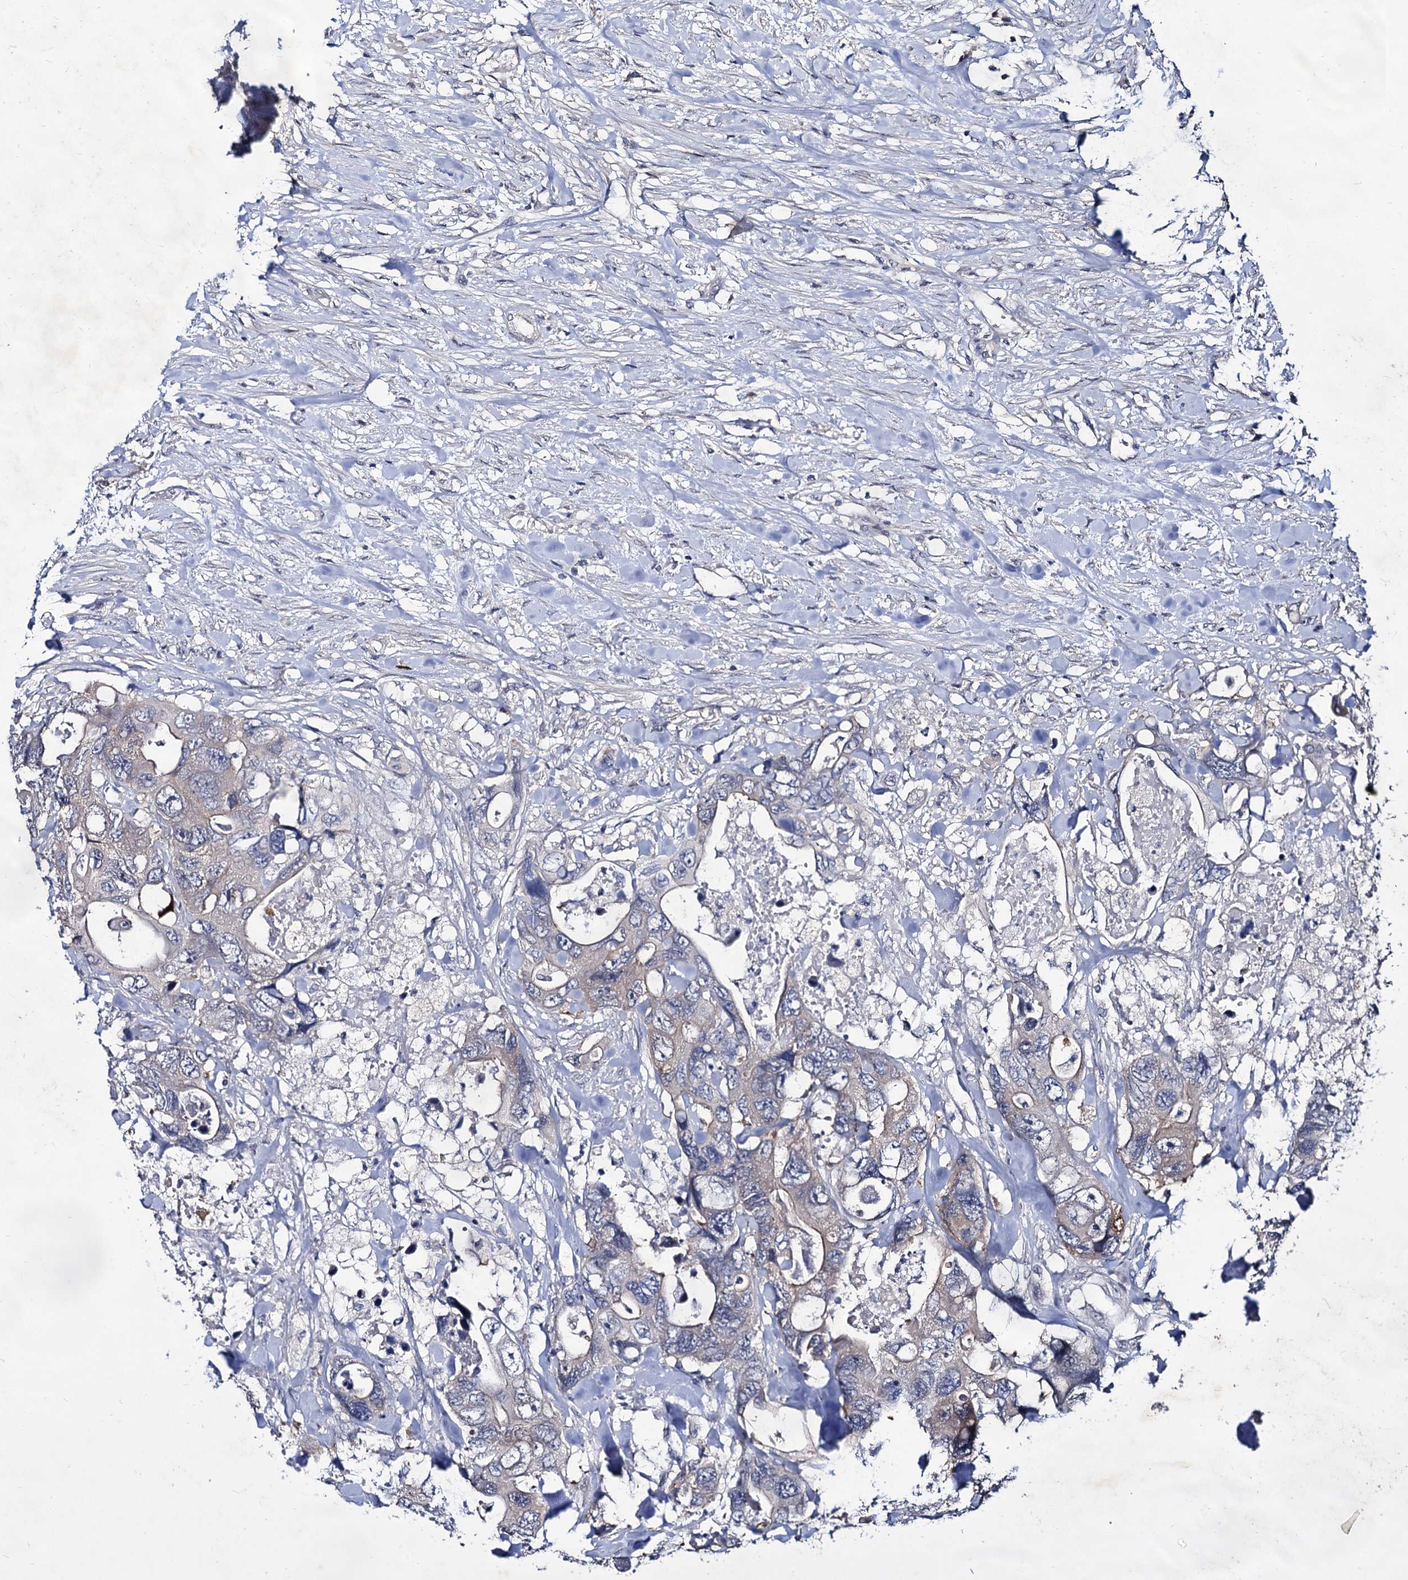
{"staining": {"intensity": "weak", "quantity": "<25%", "location": "cytoplasmic/membranous"}, "tissue": "colorectal cancer", "cell_type": "Tumor cells", "image_type": "cancer", "snomed": [{"axis": "morphology", "description": "Adenocarcinoma, NOS"}, {"axis": "topography", "description": "Rectum"}], "caption": "A high-resolution photomicrograph shows immunohistochemistry staining of colorectal cancer, which exhibits no significant expression in tumor cells.", "gene": "ARFIP2", "patient": {"sex": "male", "age": 57}}